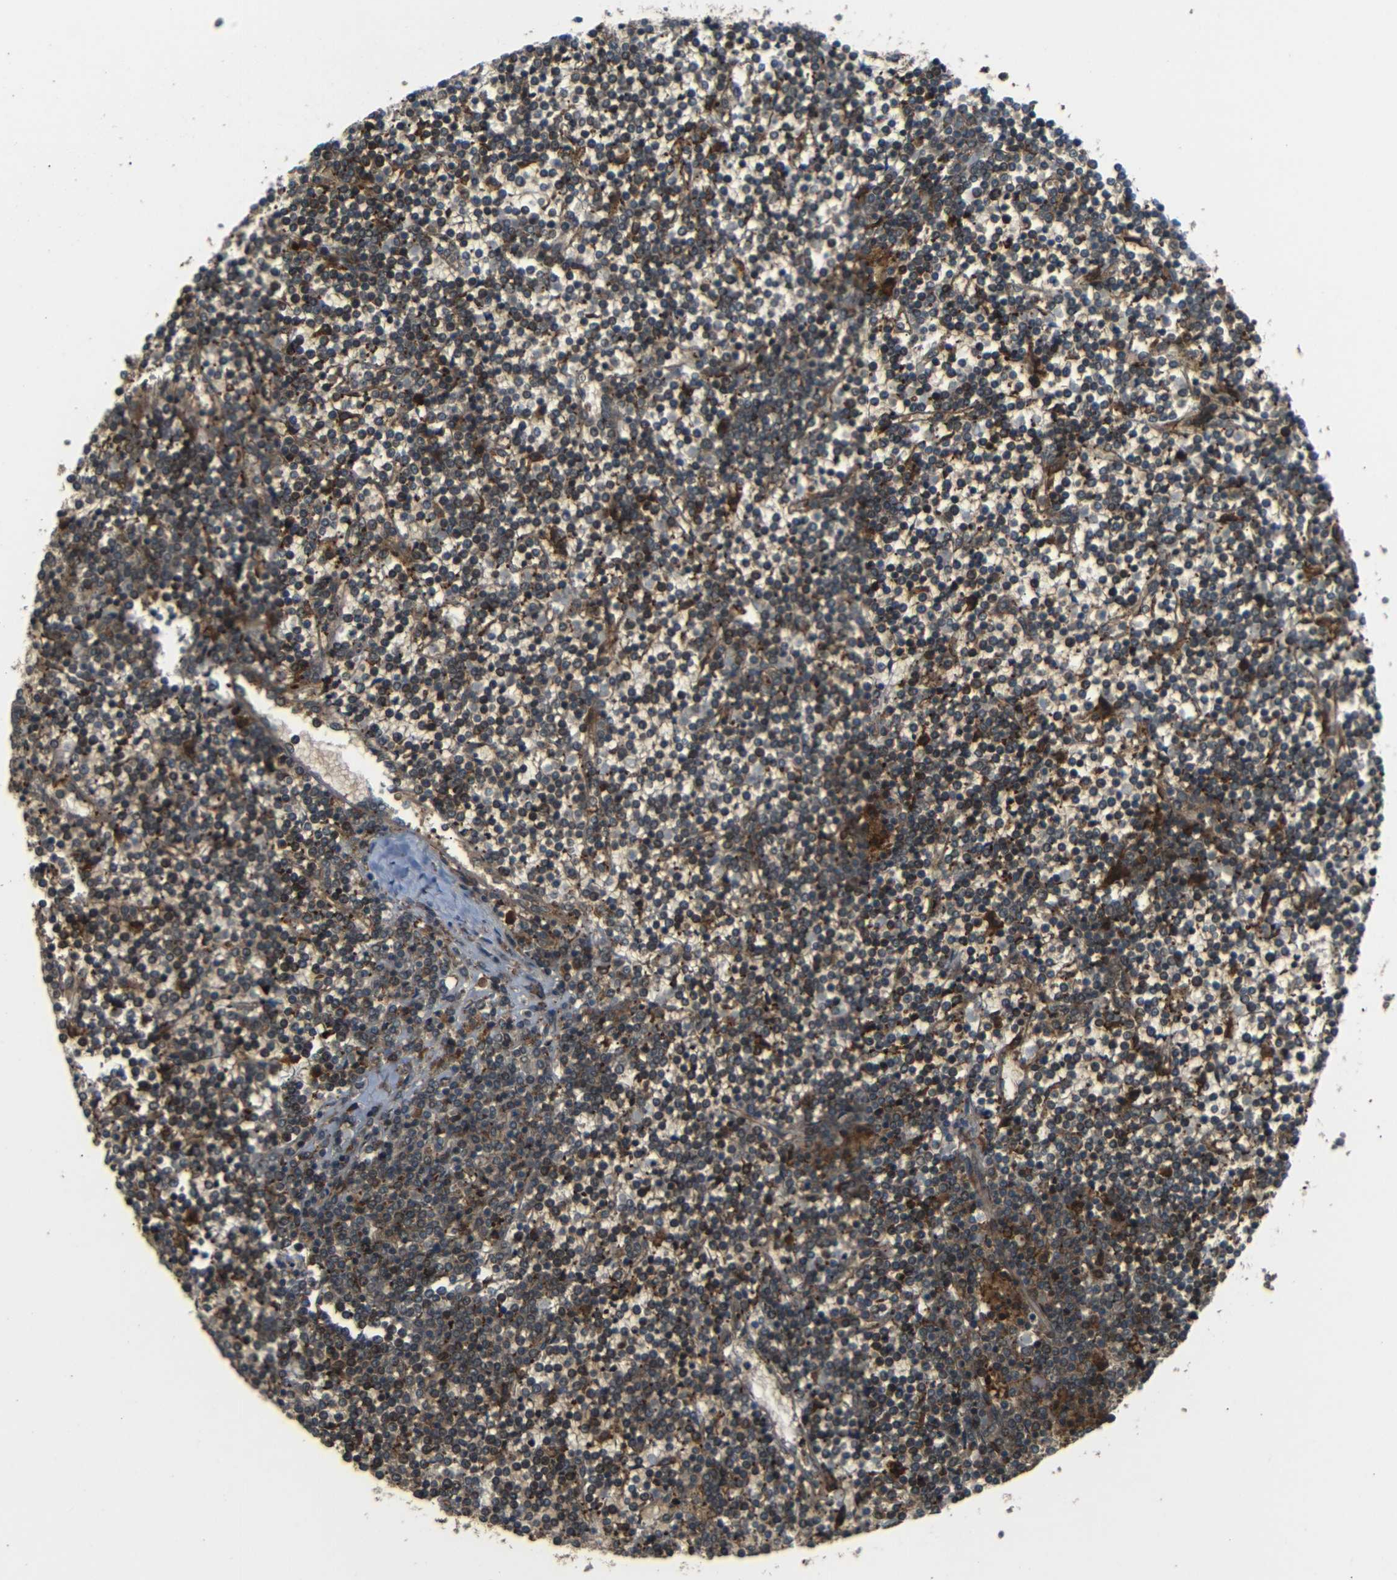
{"staining": {"intensity": "moderate", "quantity": "25%-75%", "location": "cytoplasmic/membranous"}, "tissue": "lymphoma", "cell_type": "Tumor cells", "image_type": "cancer", "snomed": [{"axis": "morphology", "description": "Malignant lymphoma, non-Hodgkin's type, Low grade"}, {"axis": "topography", "description": "Spleen"}], "caption": "Moderate cytoplasmic/membranous positivity for a protein is present in approximately 25%-75% of tumor cells of low-grade malignant lymphoma, non-Hodgkin's type using IHC.", "gene": "EPHB2", "patient": {"sex": "female", "age": 19}}